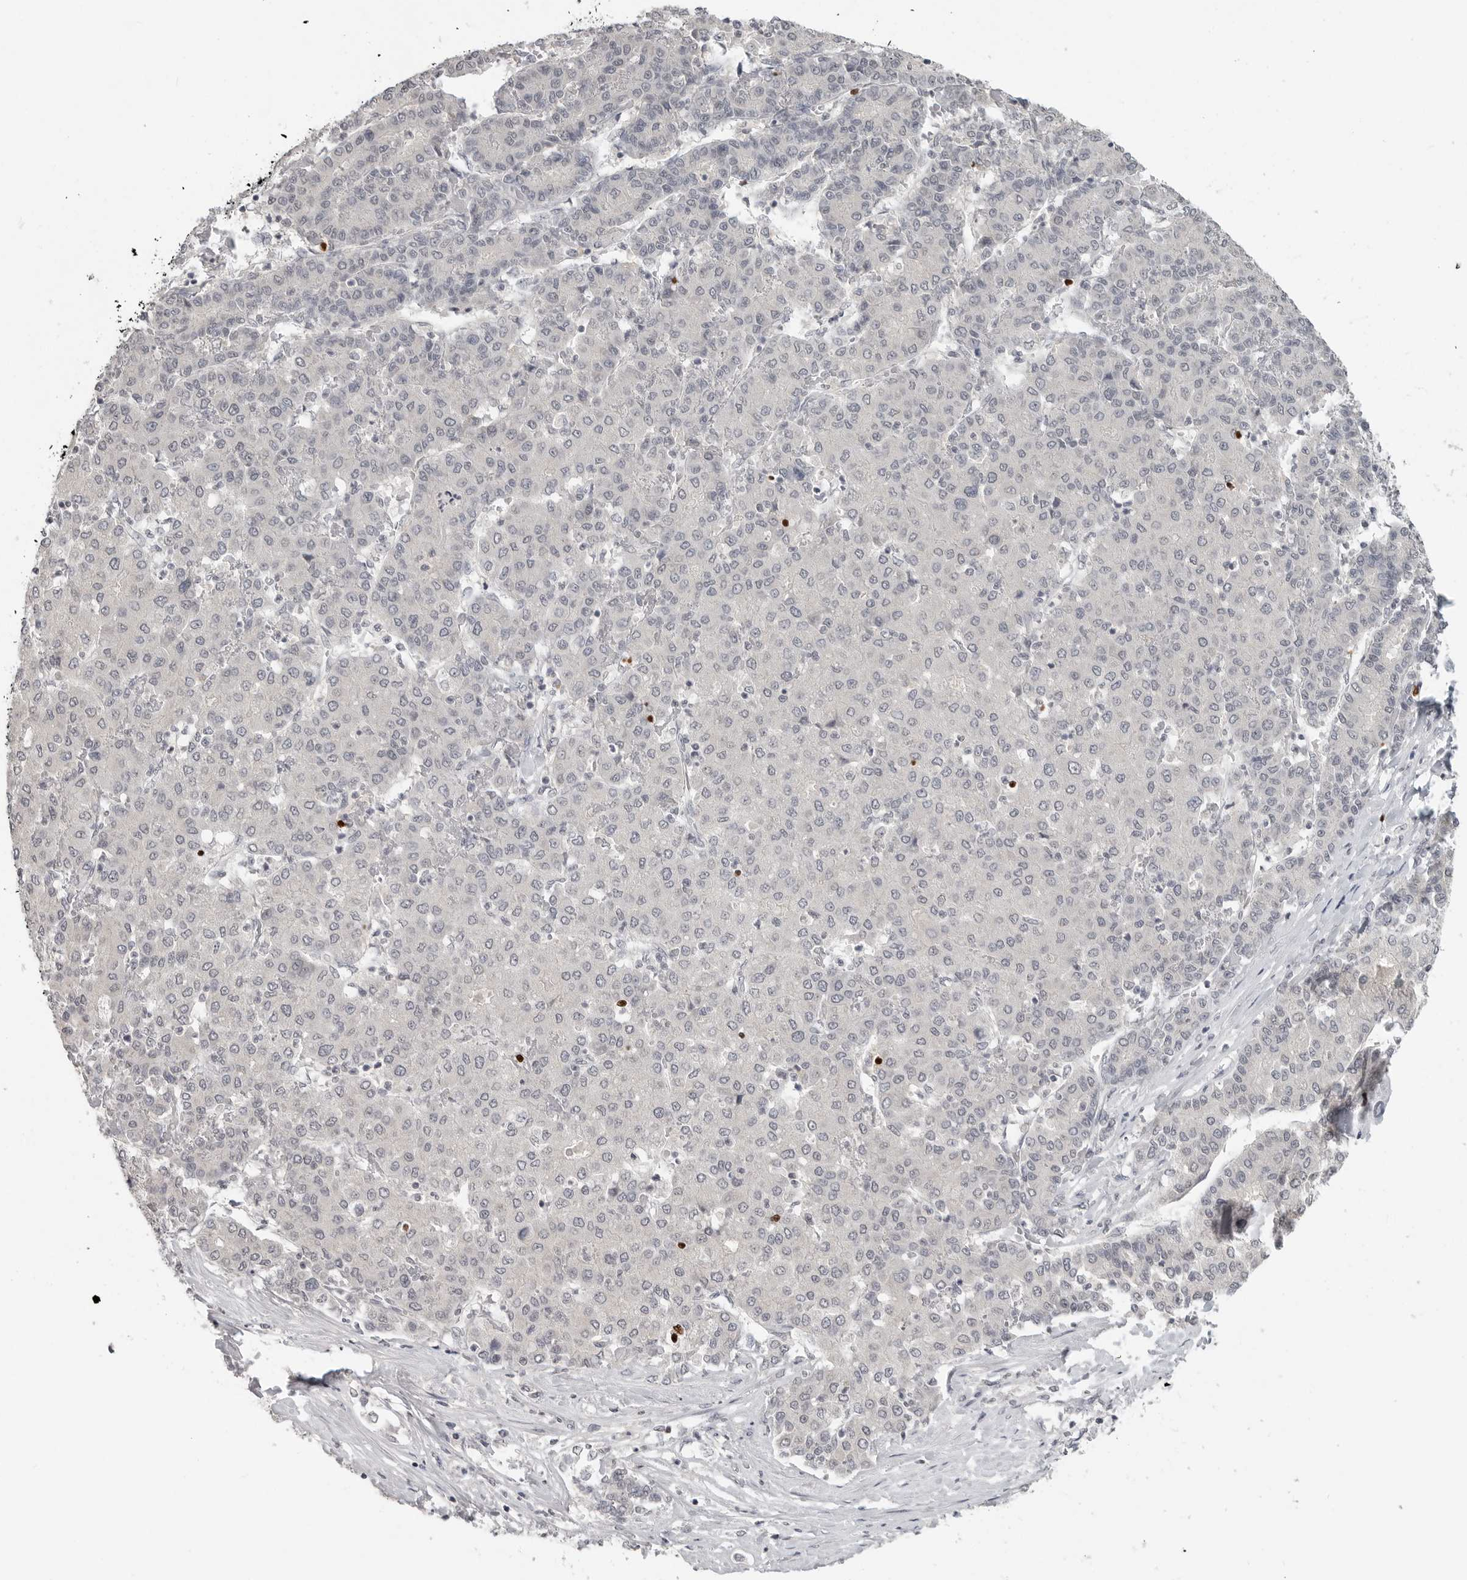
{"staining": {"intensity": "negative", "quantity": "none", "location": "none"}, "tissue": "liver cancer", "cell_type": "Tumor cells", "image_type": "cancer", "snomed": [{"axis": "morphology", "description": "Carcinoma, Hepatocellular, NOS"}, {"axis": "topography", "description": "Liver"}], "caption": "The immunohistochemistry image has no significant staining in tumor cells of liver cancer (hepatocellular carcinoma) tissue. (Brightfield microscopy of DAB immunohistochemistry at high magnification).", "gene": "FOXP3", "patient": {"sex": "male", "age": 65}}